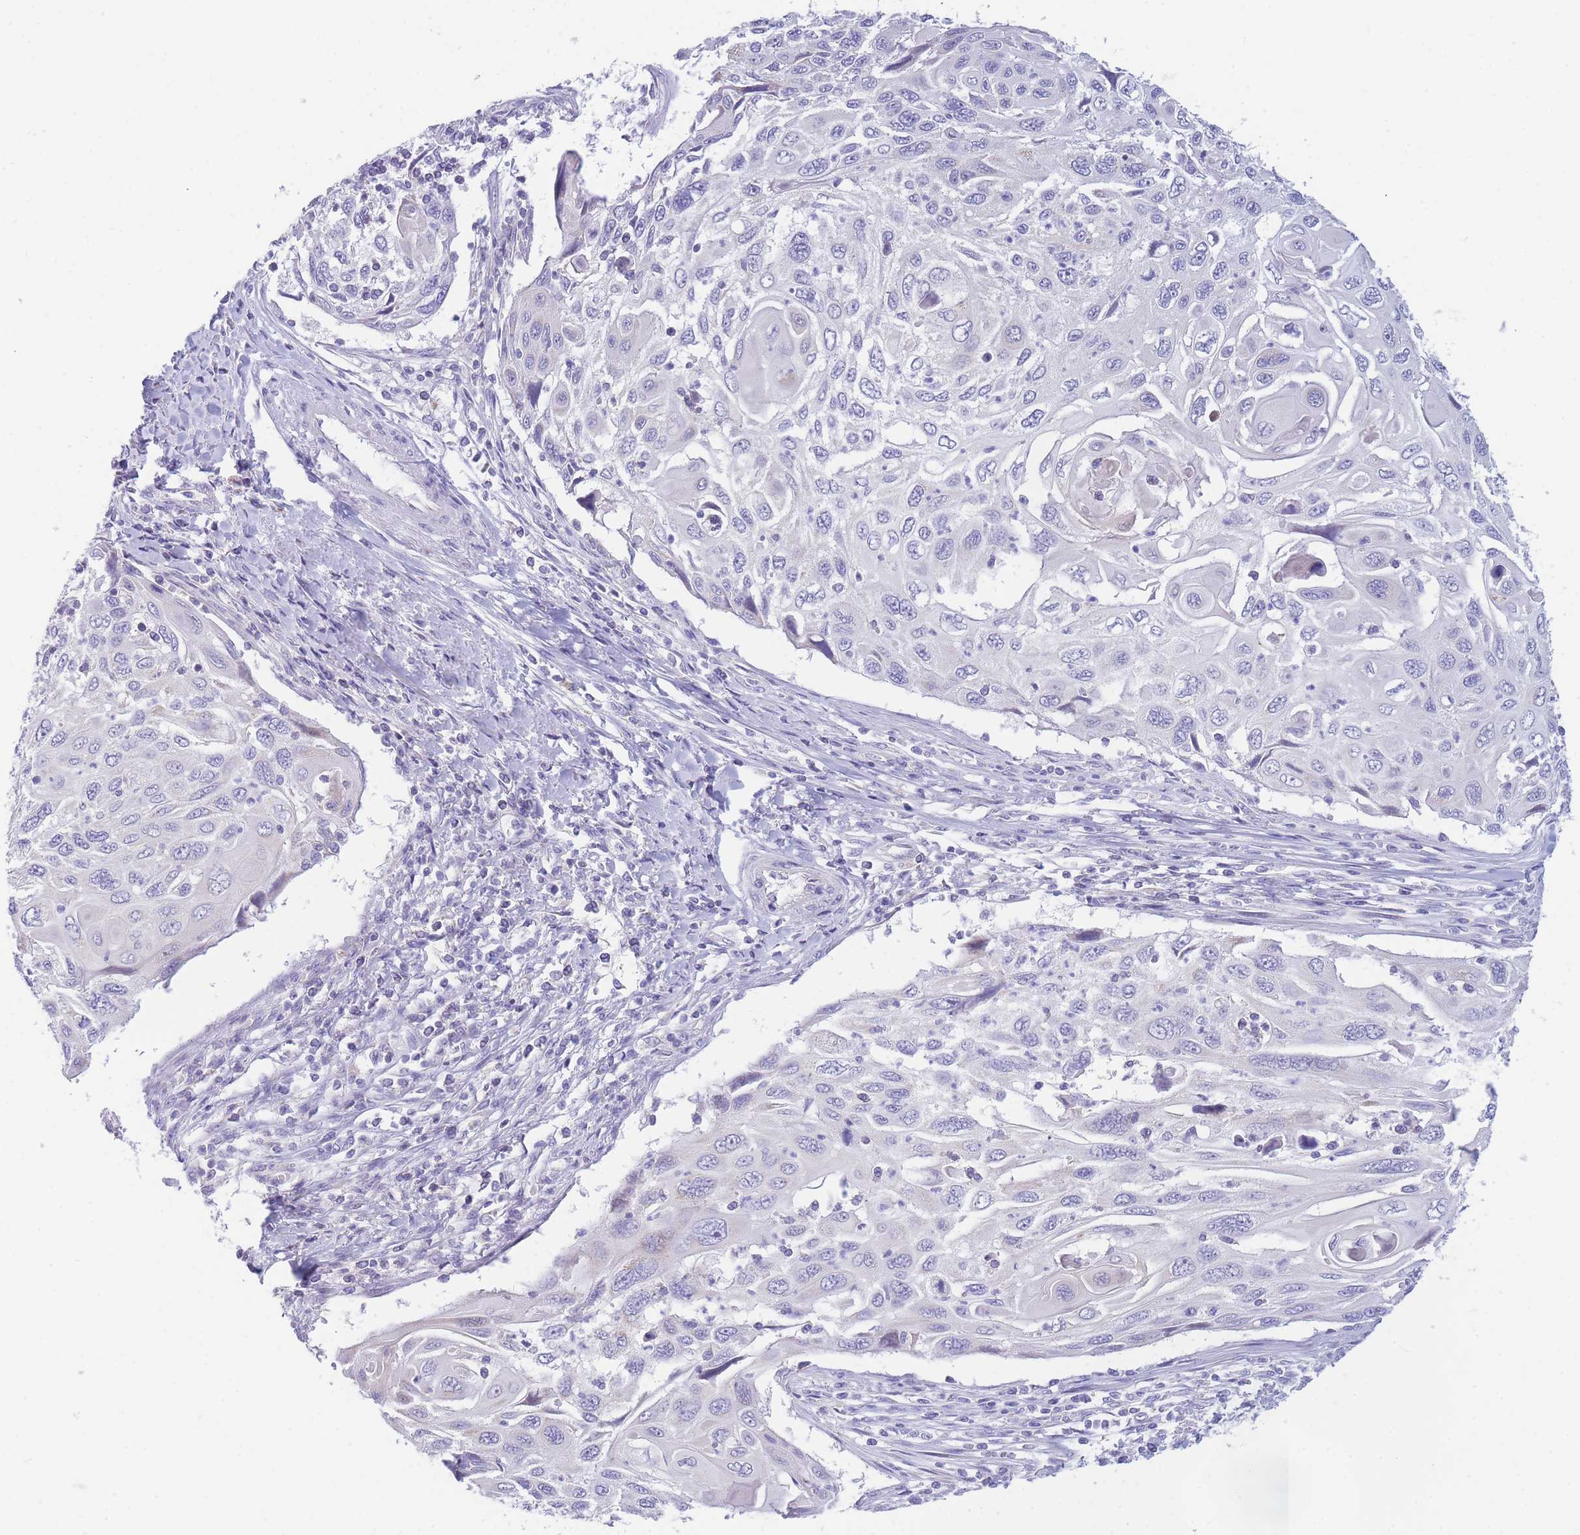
{"staining": {"intensity": "negative", "quantity": "none", "location": "none"}, "tissue": "cervical cancer", "cell_type": "Tumor cells", "image_type": "cancer", "snomed": [{"axis": "morphology", "description": "Squamous cell carcinoma, NOS"}, {"axis": "topography", "description": "Cervix"}], "caption": "A micrograph of cervical cancer (squamous cell carcinoma) stained for a protein exhibits no brown staining in tumor cells.", "gene": "DHRS11", "patient": {"sex": "female", "age": 70}}